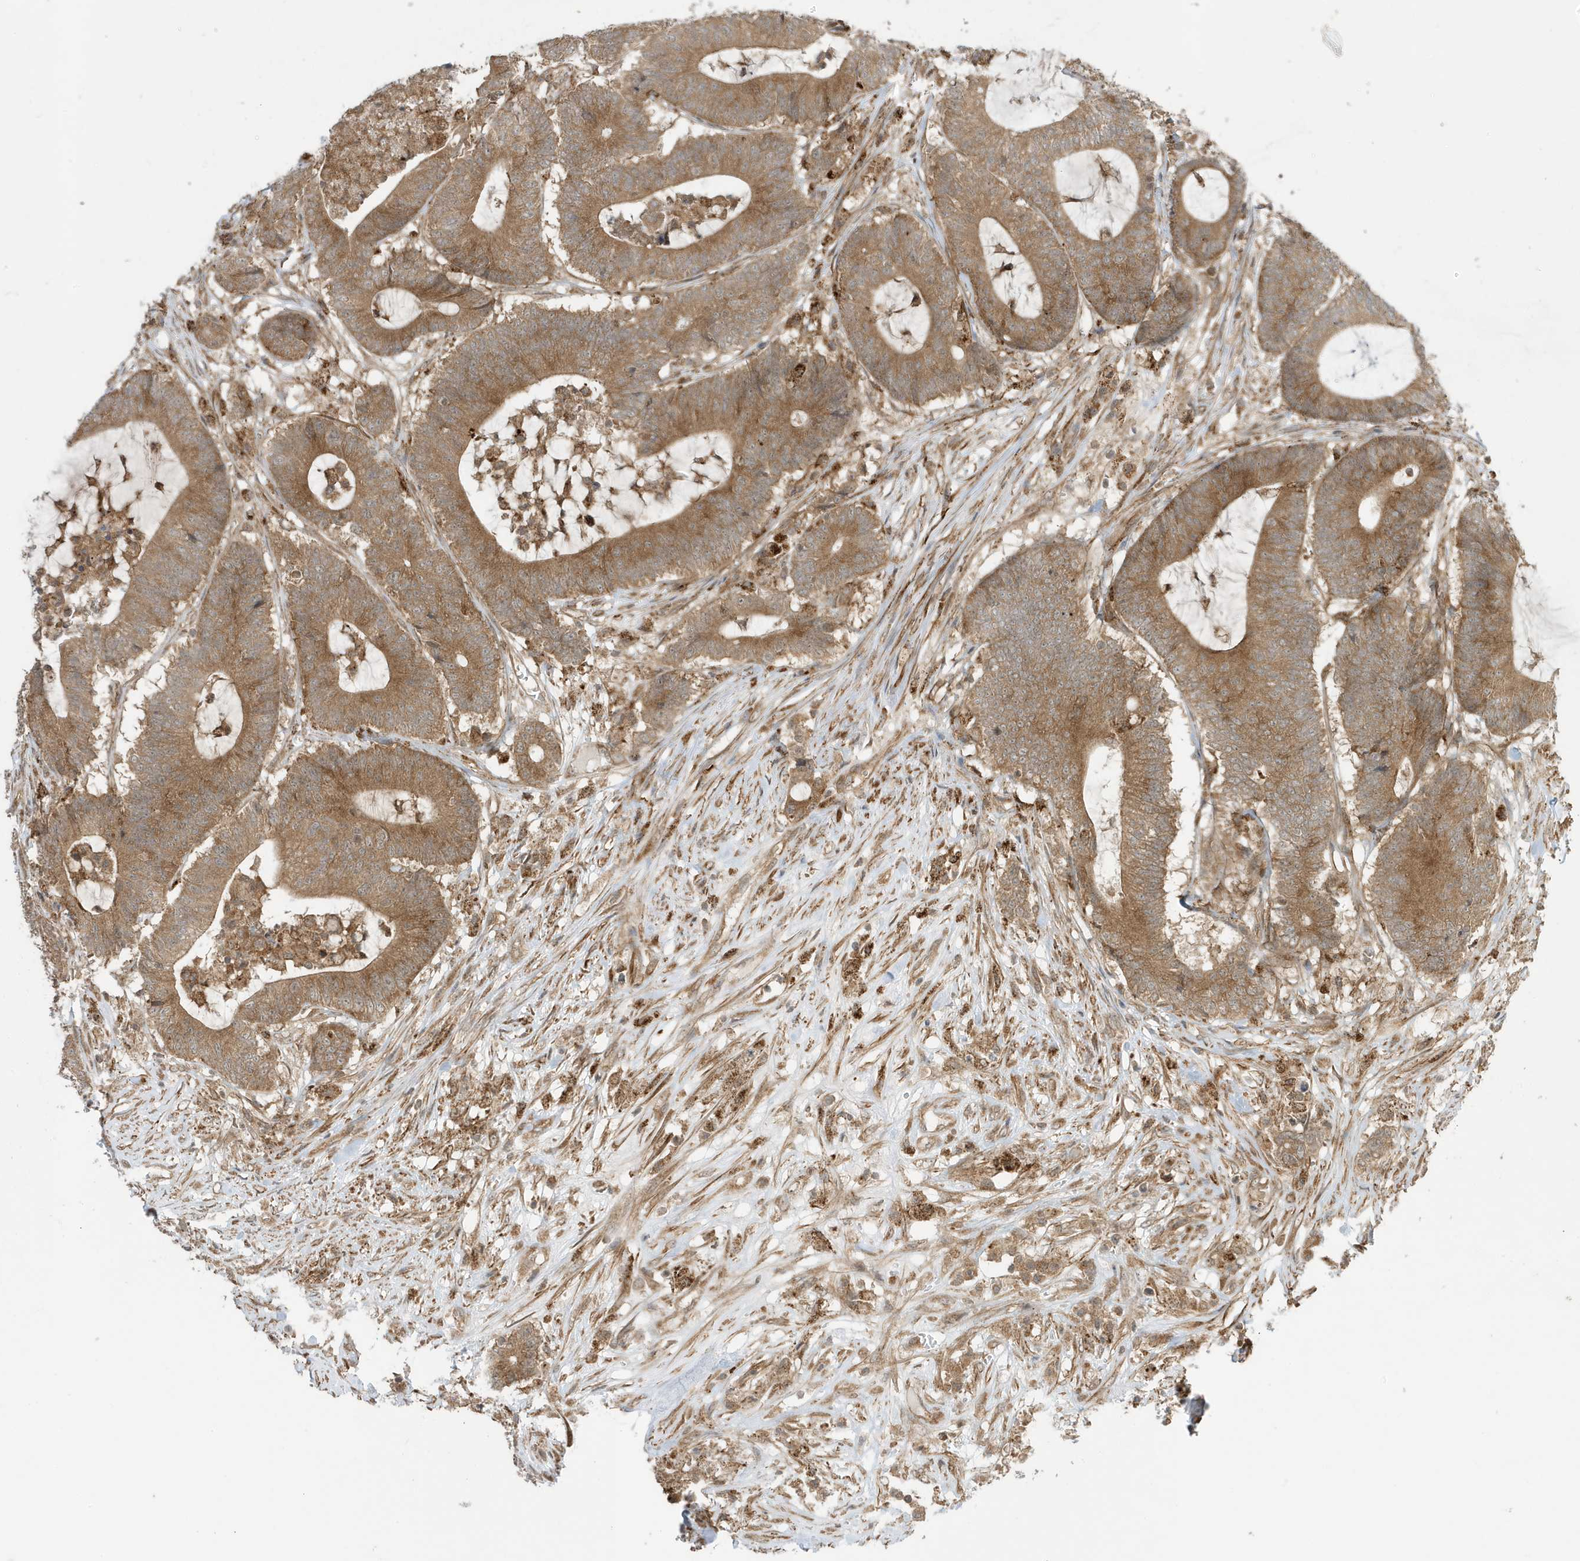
{"staining": {"intensity": "moderate", "quantity": ">75%", "location": "cytoplasmic/membranous"}, "tissue": "colorectal cancer", "cell_type": "Tumor cells", "image_type": "cancer", "snomed": [{"axis": "morphology", "description": "Adenocarcinoma, NOS"}, {"axis": "topography", "description": "Colon"}], "caption": "A brown stain labels moderate cytoplasmic/membranous staining of a protein in human colorectal cancer (adenocarcinoma) tumor cells.", "gene": "DHX36", "patient": {"sex": "female", "age": 84}}